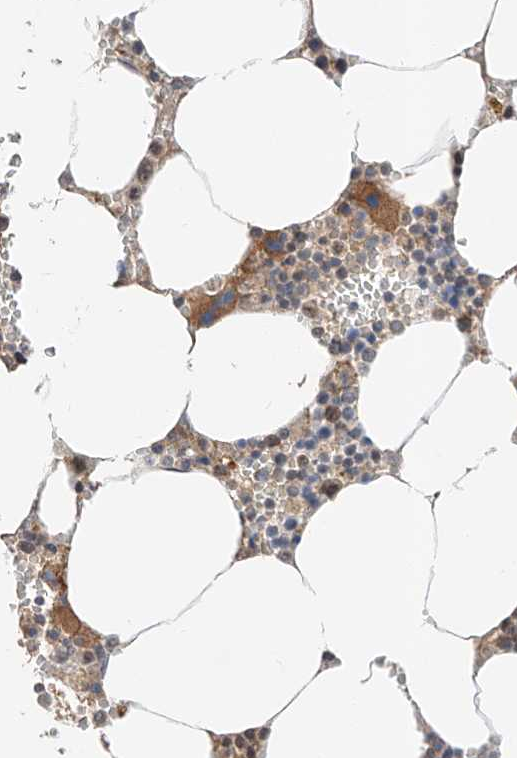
{"staining": {"intensity": "moderate", "quantity": "<25%", "location": "cytoplasmic/membranous,nuclear"}, "tissue": "bone marrow", "cell_type": "Hematopoietic cells", "image_type": "normal", "snomed": [{"axis": "morphology", "description": "Normal tissue, NOS"}, {"axis": "topography", "description": "Bone marrow"}], "caption": "Approximately <25% of hematopoietic cells in unremarkable bone marrow exhibit moderate cytoplasmic/membranous,nuclear protein positivity as visualized by brown immunohistochemical staining.", "gene": "RAB23", "patient": {"sex": "male", "age": 70}}